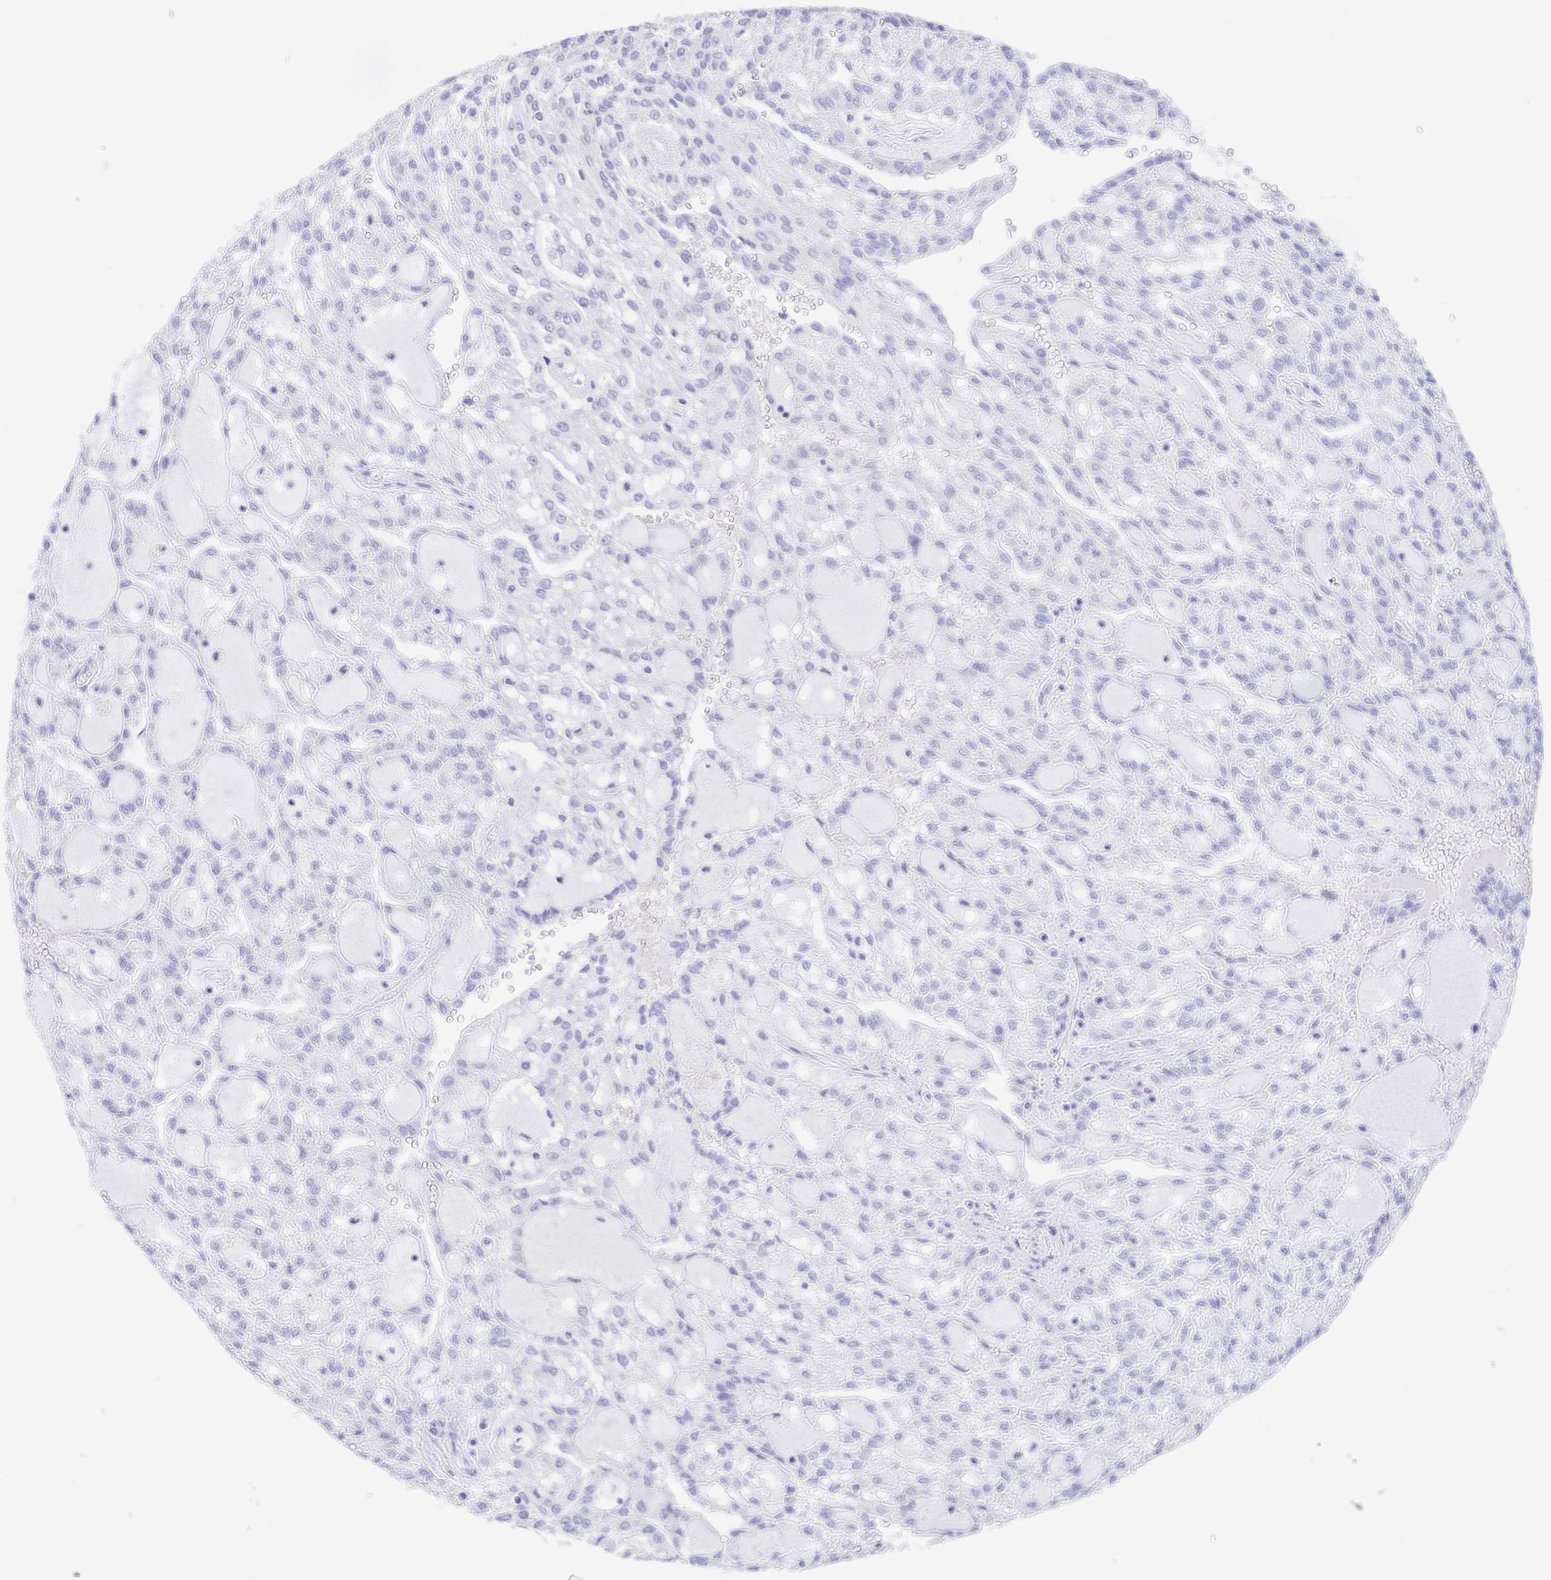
{"staining": {"intensity": "negative", "quantity": "none", "location": "none"}, "tissue": "renal cancer", "cell_type": "Tumor cells", "image_type": "cancer", "snomed": [{"axis": "morphology", "description": "Adenocarcinoma, NOS"}, {"axis": "topography", "description": "Kidney"}], "caption": "A photomicrograph of adenocarcinoma (renal) stained for a protein demonstrates no brown staining in tumor cells.", "gene": "SCG3", "patient": {"sex": "male", "age": 63}}